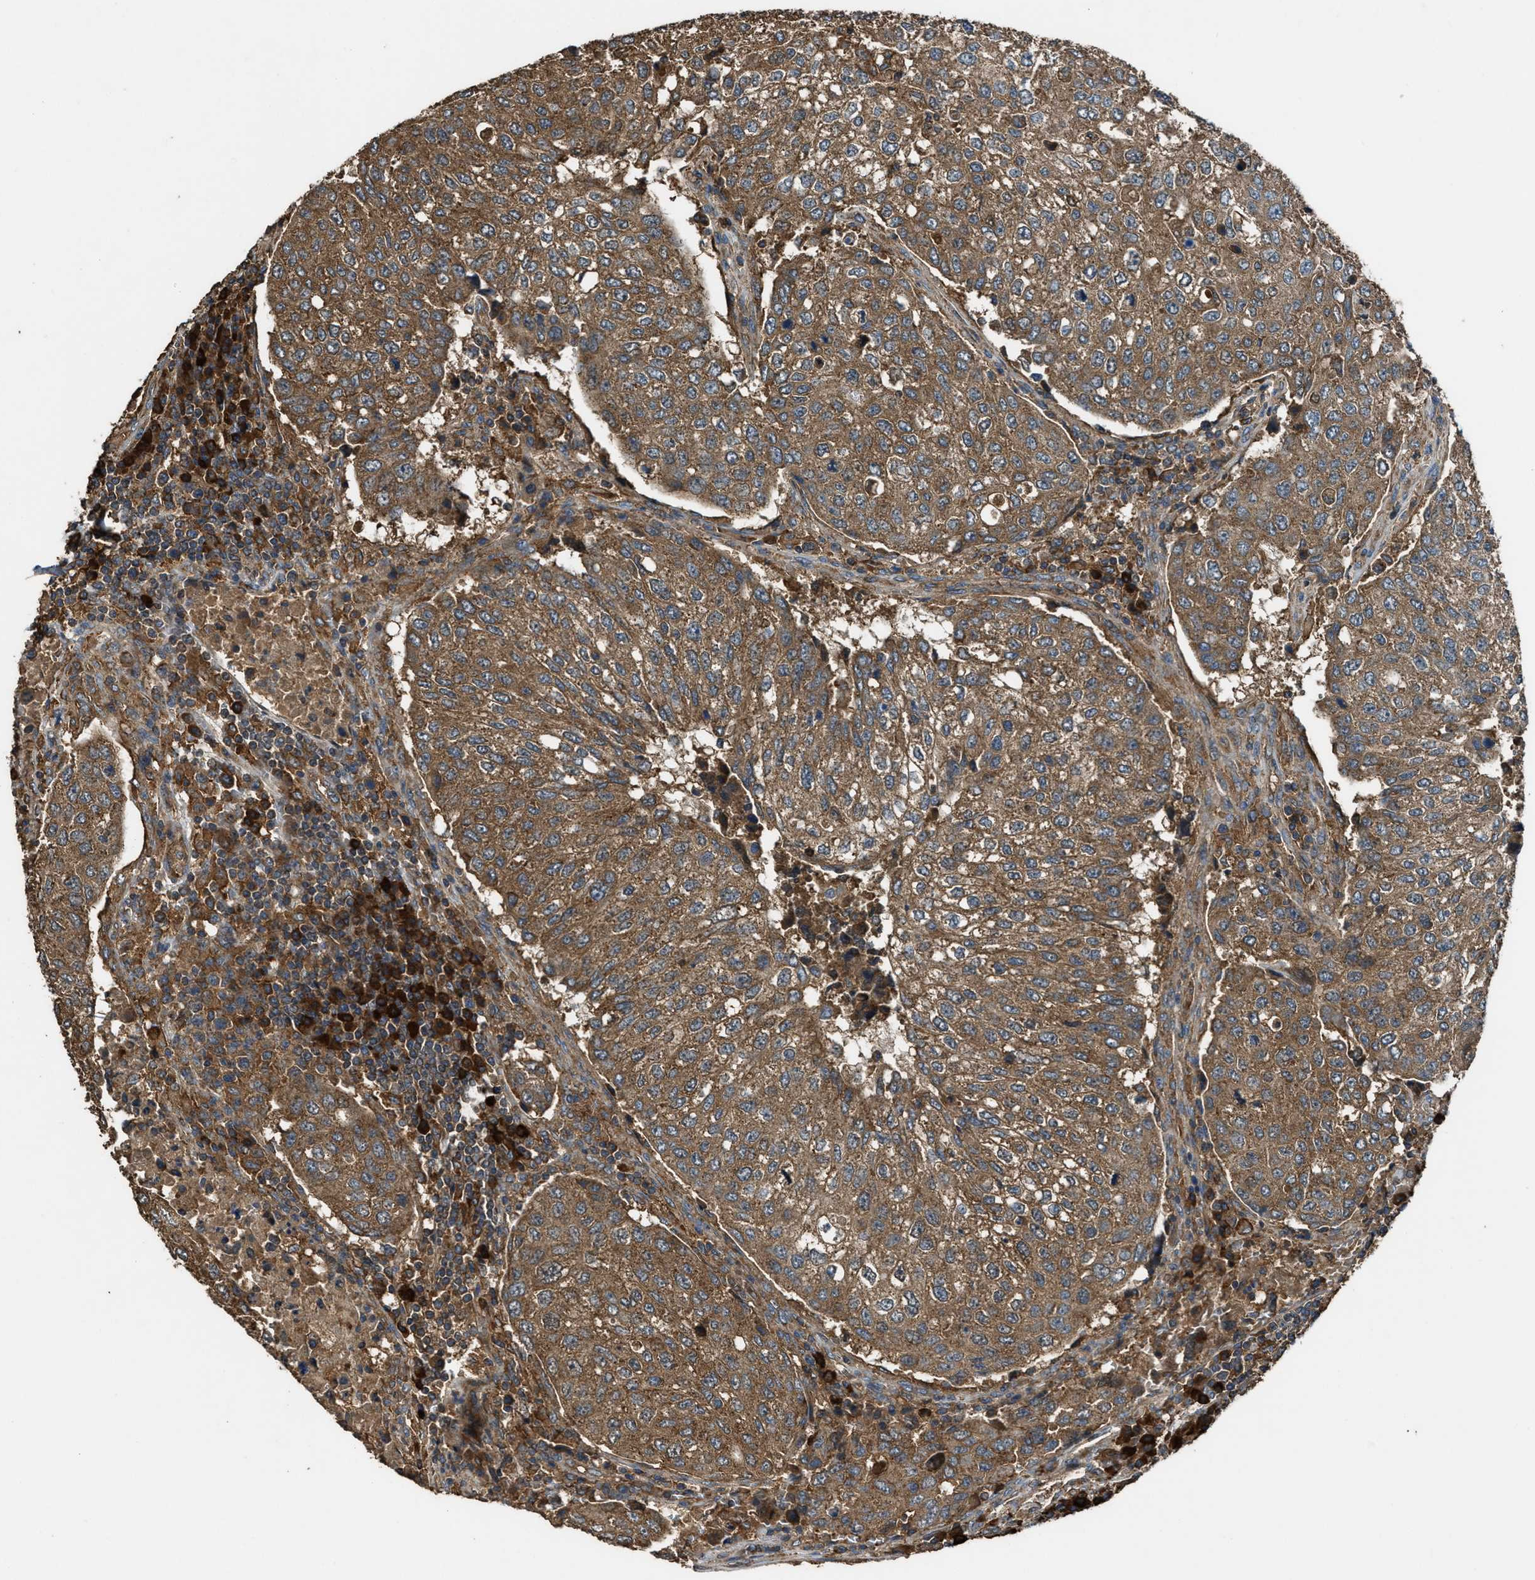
{"staining": {"intensity": "moderate", "quantity": ">75%", "location": "cytoplasmic/membranous"}, "tissue": "urothelial cancer", "cell_type": "Tumor cells", "image_type": "cancer", "snomed": [{"axis": "morphology", "description": "Urothelial carcinoma, High grade"}, {"axis": "topography", "description": "Lymph node"}, {"axis": "topography", "description": "Urinary bladder"}], "caption": "Immunohistochemistry (IHC) of urothelial carcinoma (high-grade) shows medium levels of moderate cytoplasmic/membranous staining in approximately >75% of tumor cells.", "gene": "MAP3K8", "patient": {"sex": "male", "age": 51}}